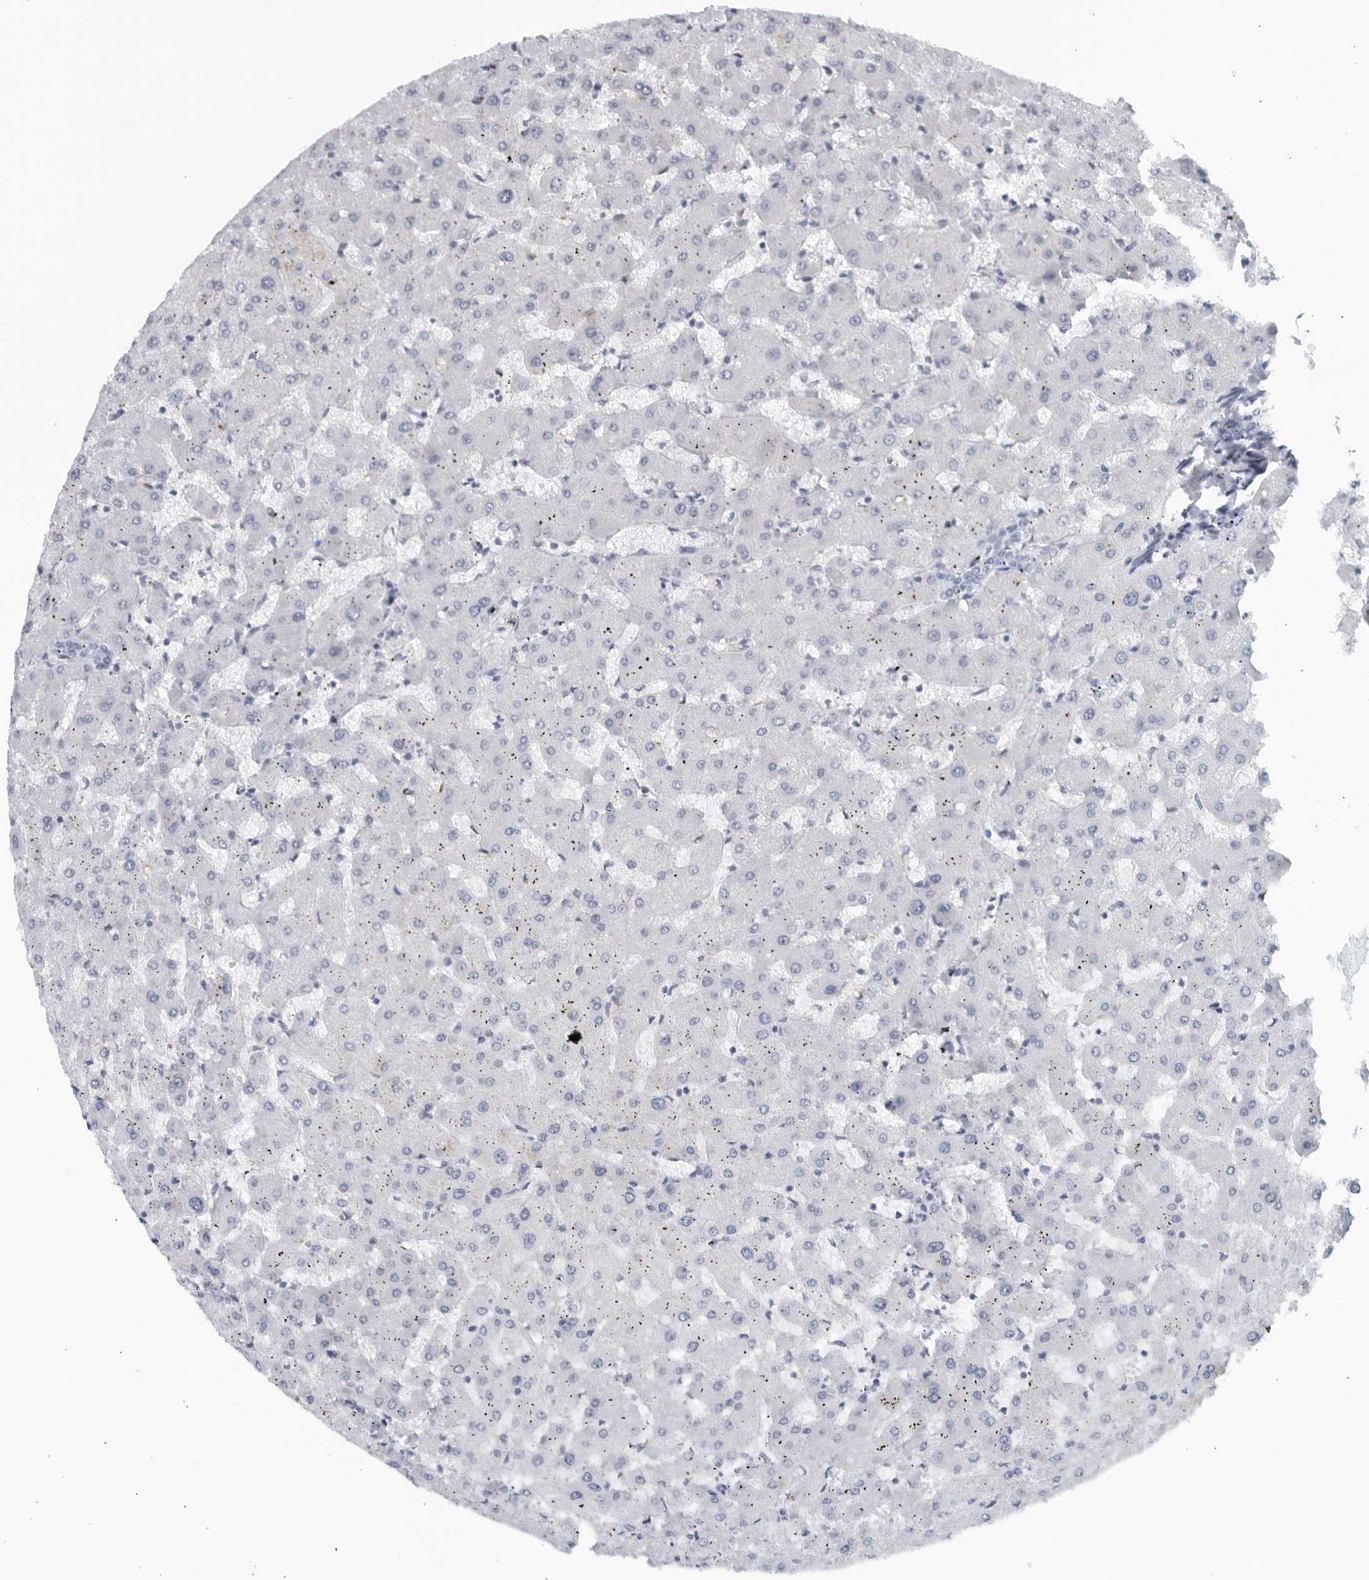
{"staining": {"intensity": "negative", "quantity": "none", "location": "none"}, "tissue": "liver", "cell_type": "Cholangiocytes", "image_type": "normal", "snomed": [{"axis": "morphology", "description": "Normal tissue, NOS"}, {"axis": "topography", "description": "Liver"}], "caption": "Normal liver was stained to show a protein in brown. There is no significant positivity in cholangiocytes. Brightfield microscopy of IHC stained with DAB (3,3'-diaminobenzidine) (brown) and hematoxylin (blue), captured at high magnification.", "gene": "MATN1", "patient": {"sex": "female", "age": 63}}